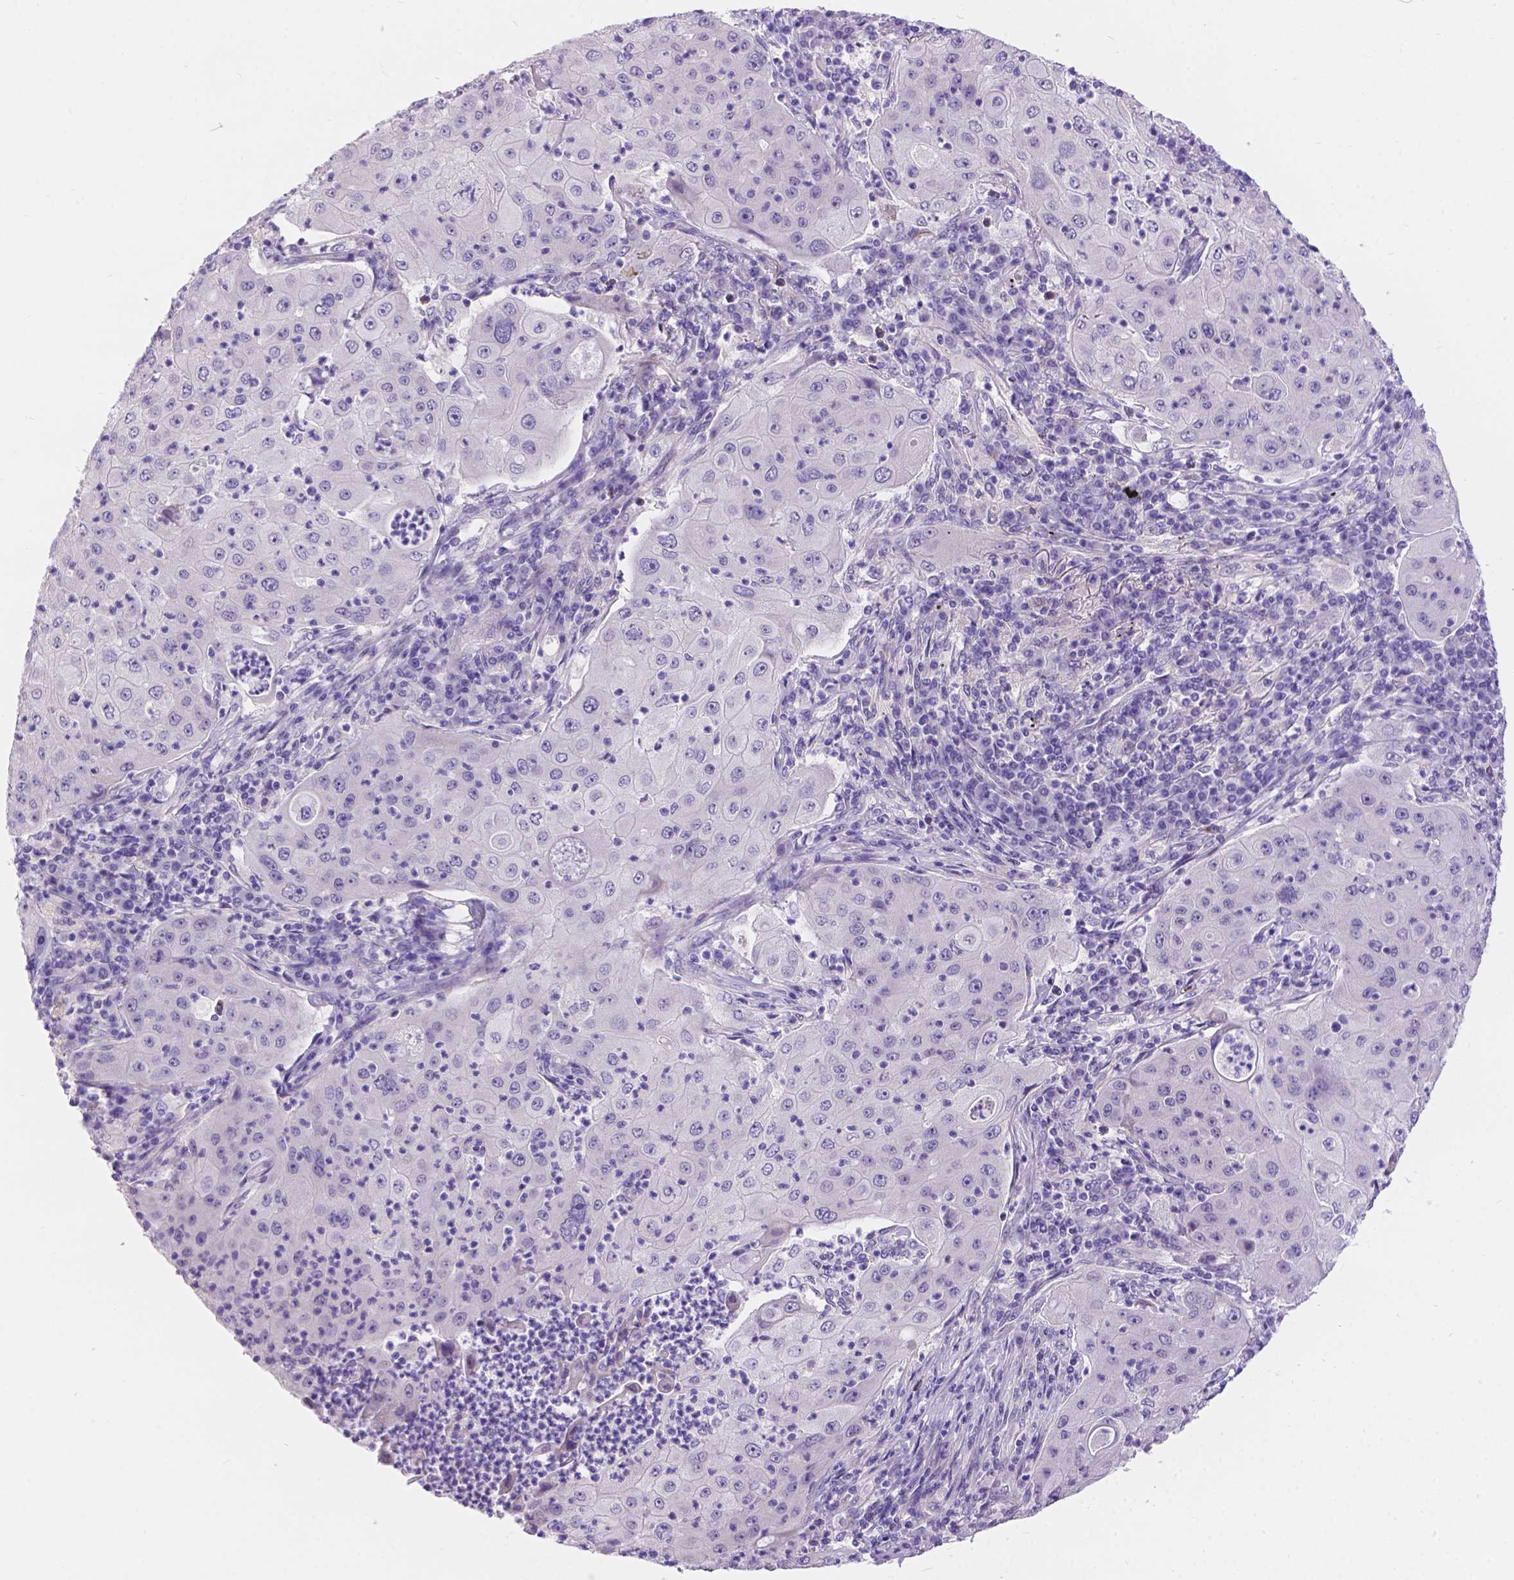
{"staining": {"intensity": "negative", "quantity": "none", "location": "none"}, "tissue": "lung cancer", "cell_type": "Tumor cells", "image_type": "cancer", "snomed": [{"axis": "morphology", "description": "Squamous cell carcinoma, NOS"}, {"axis": "topography", "description": "Lung"}], "caption": "Histopathology image shows no protein positivity in tumor cells of squamous cell carcinoma (lung) tissue. The staining is performed using DAB (3,3'-diaminobenzidine) brown chromogen with nuclei counter-stained in using hematoxylin.", "gene": "DLEC1", "patient": {"sex": "female", "age": 59}}